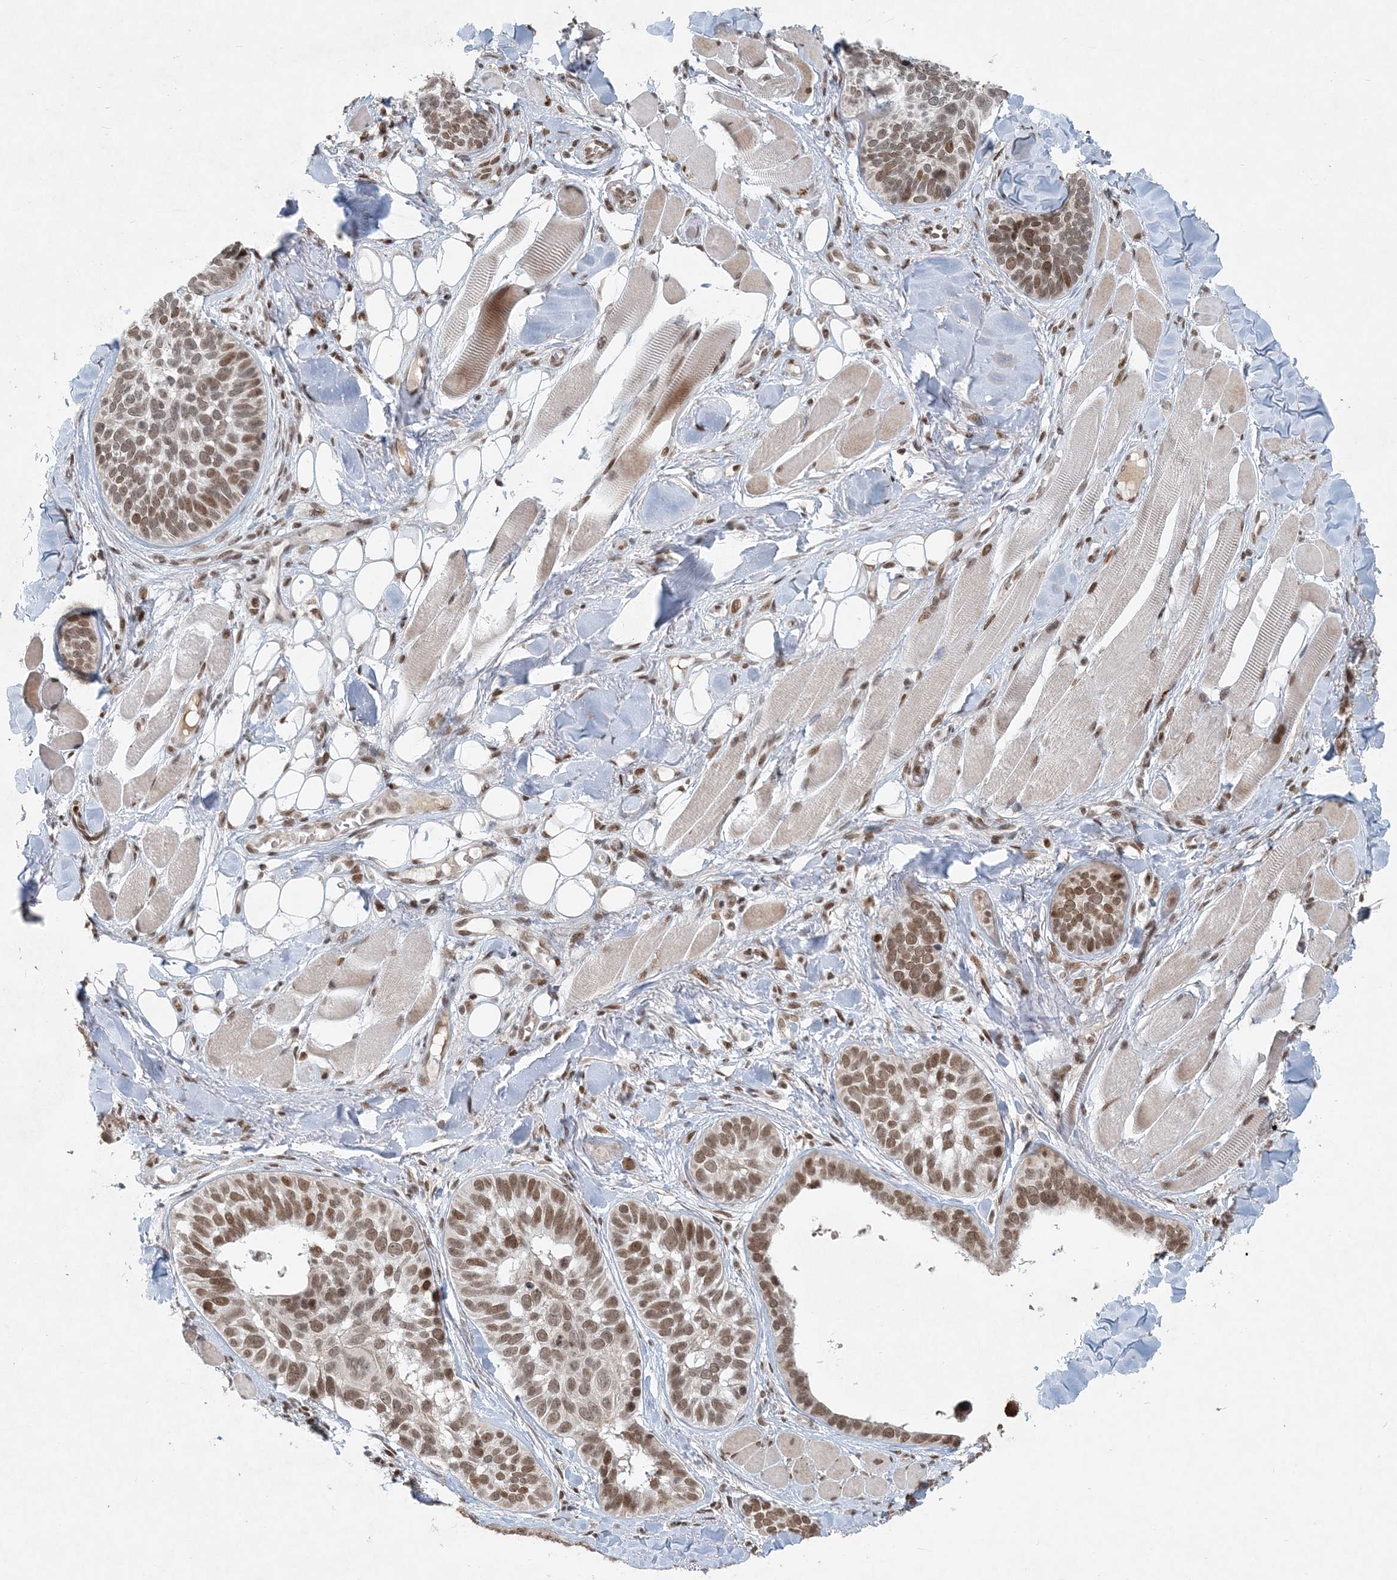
{"staining": {"intensity": "moderate", "quantity": ">75%", "location": "nuclear"}, "tissue": "skin cancer", "cell_type": "Tumor cells", "image_type": "cancer", "snomed": [{"axis": "morphology", "description": "Basal cell carcinoma"}, {"axis": "topography", "description": "Skin"}], "caption": "A high-resolution histopathology image shows immunohistochemistry staining of skin cancer, which reveals moderate nuclear staining in approximately >75% of tumor cells.", "gene": "BAZ1B", "patient": {"sex": "male", "age": 62}}